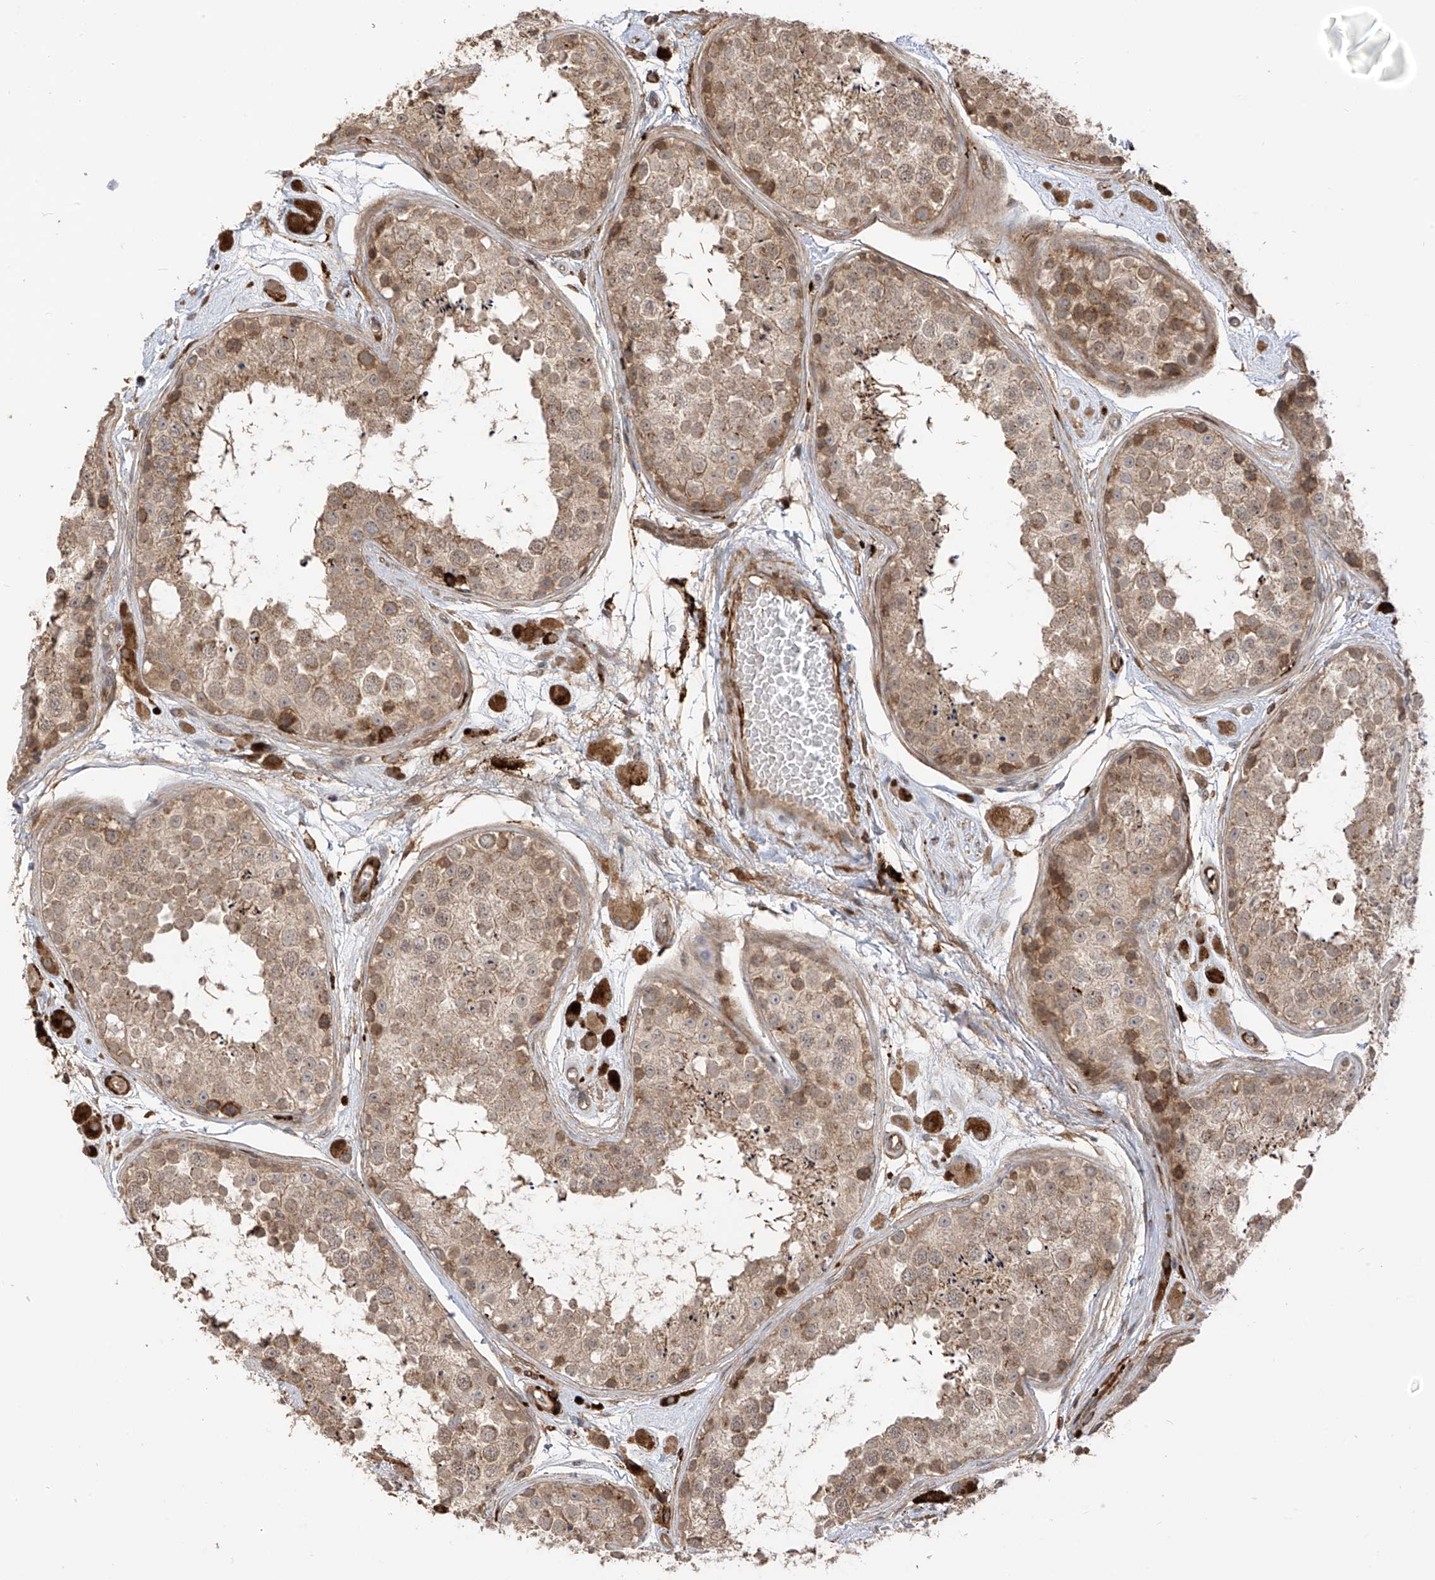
{"staining": {"intensity": "moderate", "quantity": ">75%", "location": "cytoplasmic/membranous"}, "tissue": "testis", "cell_type": "Cells in seminiferous ducts", "image_type": "normal", "snomed": [{"axis": "morphology", "description": "Normal tissue, NOS"}, {"axis": "topography", "description": "Testis"}], "caption": "Immunohistochemical staining of normal human testis demonstrates moderate cytoplasmic/membranous protein staining in about >75% of cells in seminiferous ducts.", "gene": "ATAD2B", "patient": {"sex": "male", "age": 25}}